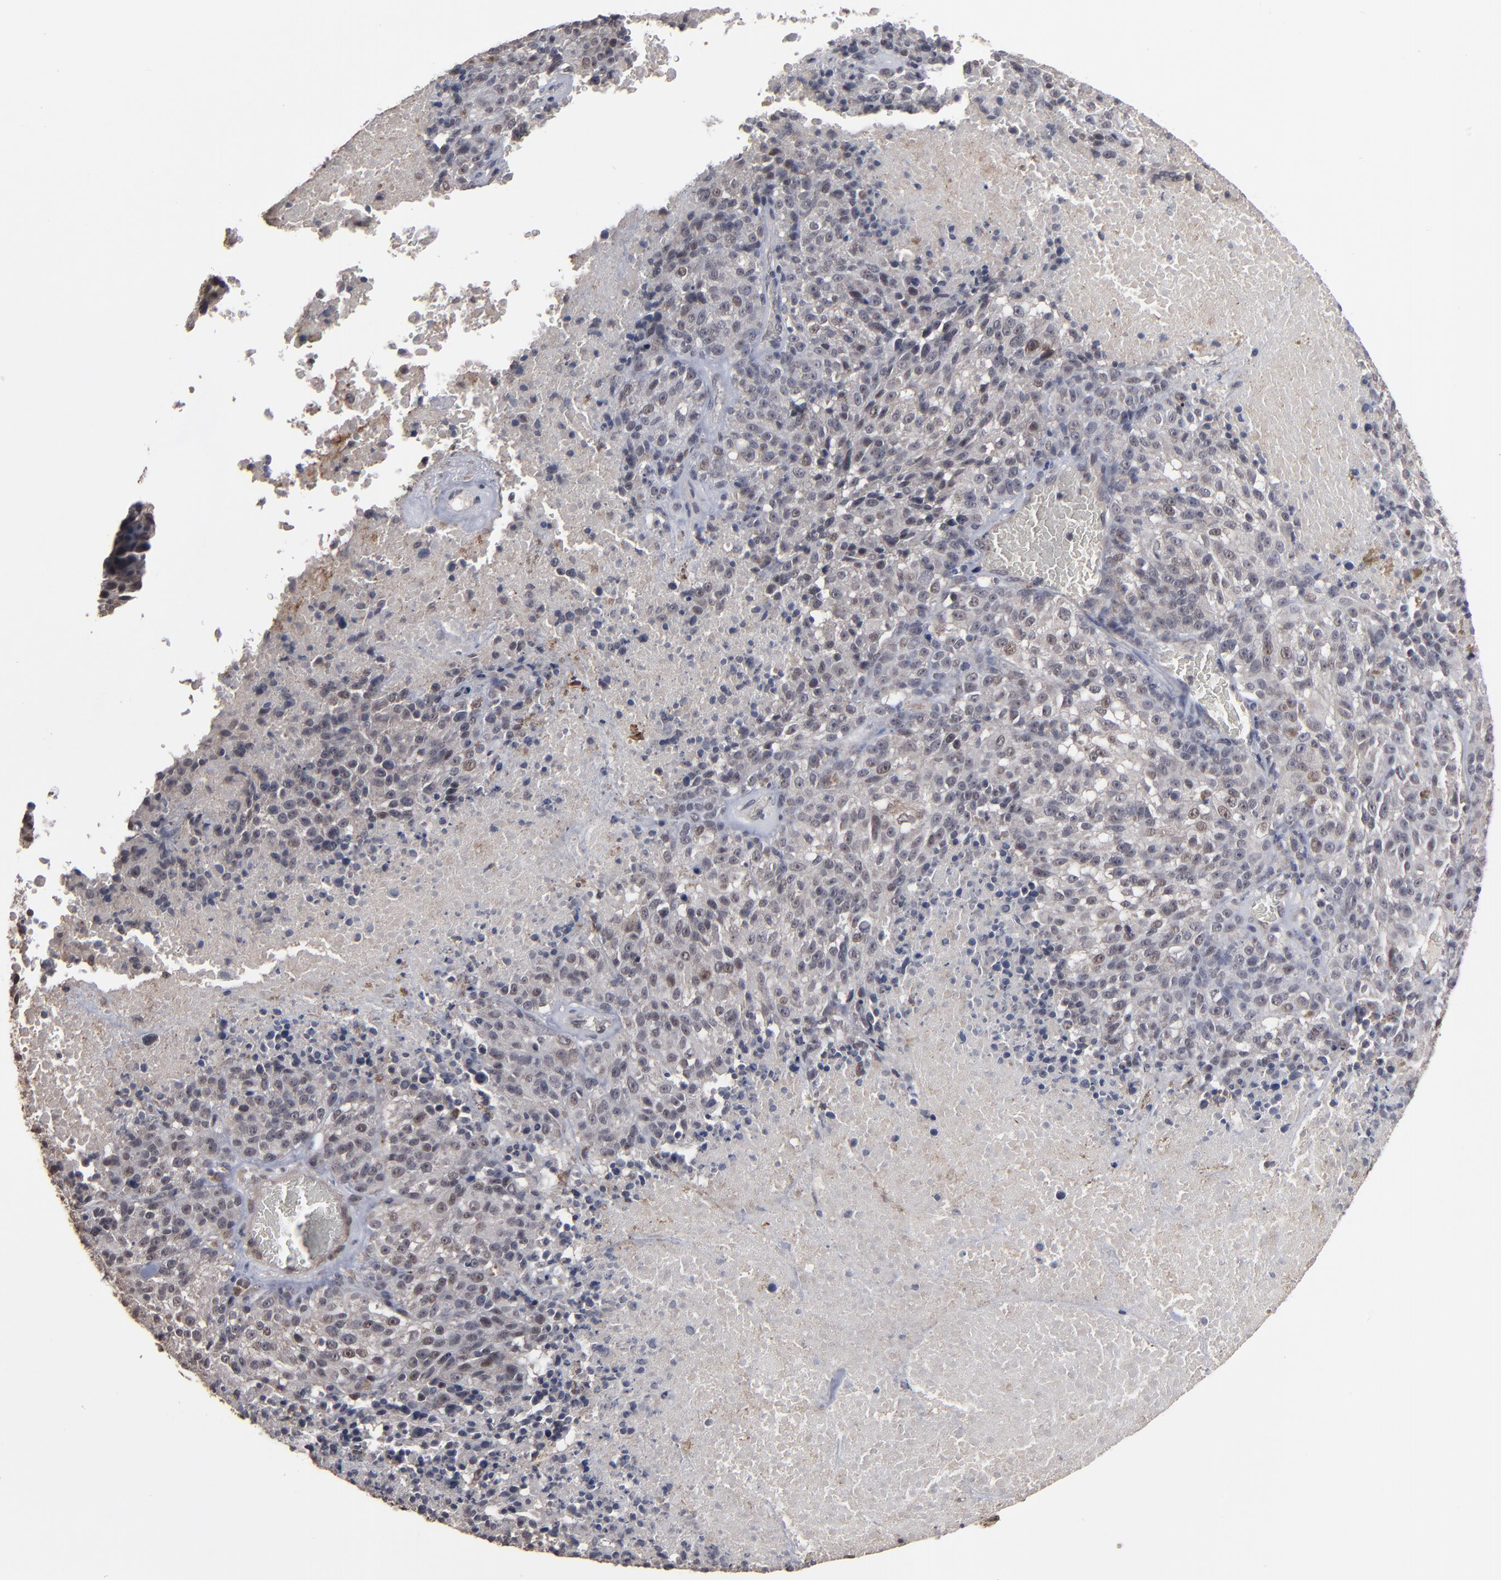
{"staining": {"intensity": "weak", "quantity": "25%-75%", "location": "nuclear"}, "tissue": "melanoma", "cell_type": "Tumor cells", "image_type": "cancer", "snomed": [{"axis": "morphology", "description": "Malignant melanoma, Metastatic site"}, {"axis": "topography", "description": "Cerebral cortex"}], "caption": "Immunohistochemical staining of melanoma reveals low levels of weak nuclear staining in about 25%-75% of tumor cells.", "gene": "SLC22A17", "patient": {"sex": "female", "age": 52}}